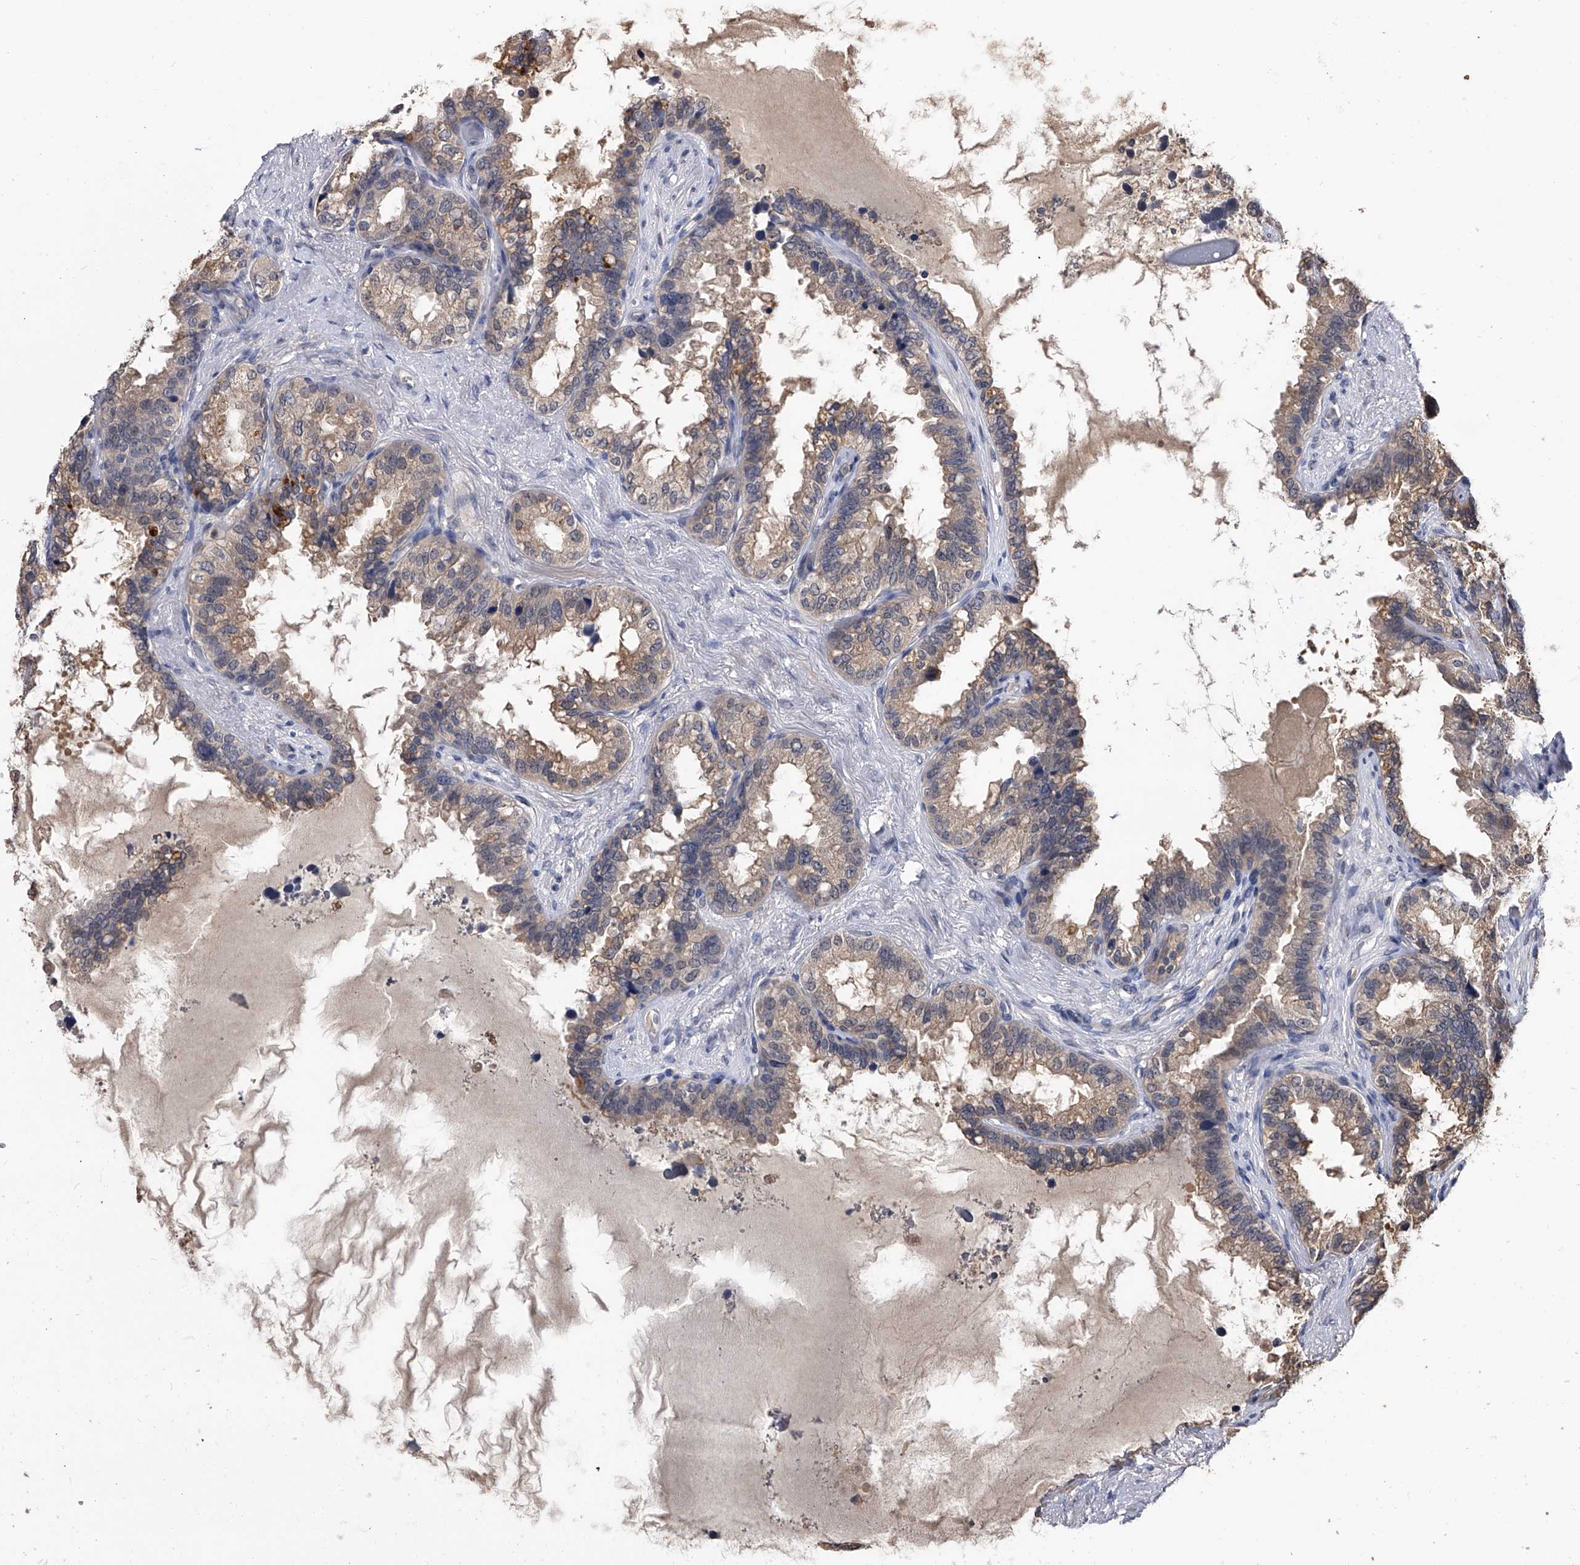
{"staining": {"intensity": "weak", "quantity": "25%-75%", "location": "cytoplasmic/membranous"}, "tissue": "seminal vesicle", "cell_type": "Glandular cells", "image_type": "normal", "snomed": [{"axis": "morphology", "description": "Normal tissue, NOS"}, {"axis": "topography", "description": "Seminal veicle"}], "caption": "Weak cytoplasmic/membranous positivity is identified in about 25%-75% of glandular cells in normal seminal vesicle. The protein is shown in brown color, while the nuclei are stained blue.", "gene": "EFCAB7", "patient": {"sex": "male", "age": 80}}